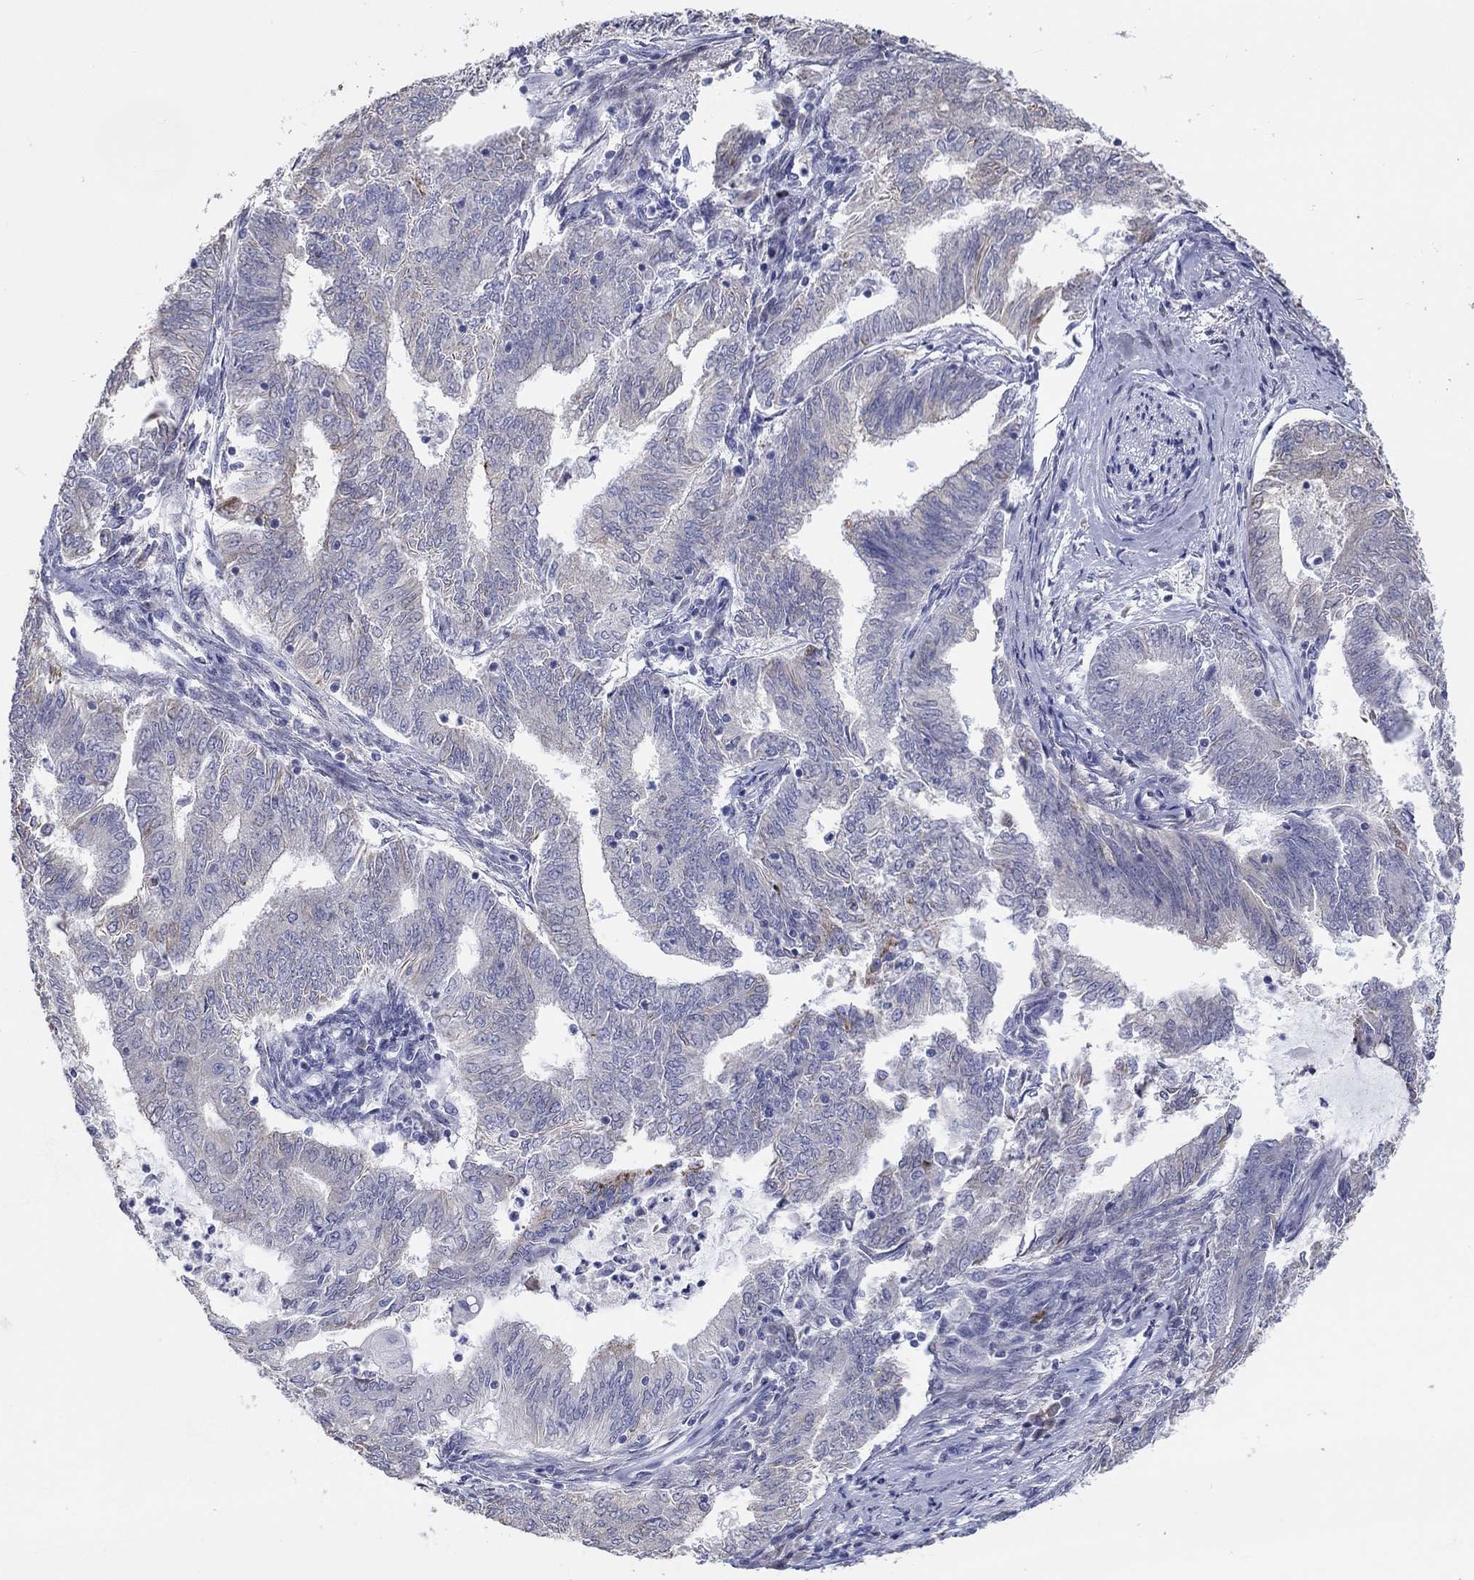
{"staining": {"intensity": "moderate", "quantity": "<25%", "location": "cytoplasmic/membranous"}, "tissue": "endometrial cancer", "cell_type": "Tumor cells", "image_type": "cancer", "snomed": [{"axis": "morphology", "description": "Adenocarcinoma, NOS"}, {"axis": "topography", "description": "Endometrium"}], "caption": "DAB (3,3'-diaminobenzidine) immunohistochemical staining of endometrial cancer displays moderate cytoplasmic/membranous protein positivity in approximately <25% of tumor cells. The protein is stained brown, and the nuclei are stained in blue (DAB (3,3'-diaminobenzidine) IHC with brightfield microscopy, high magnification).", "gene": "LRRC4C", "patient": {"sex": "female", "age": 62}}